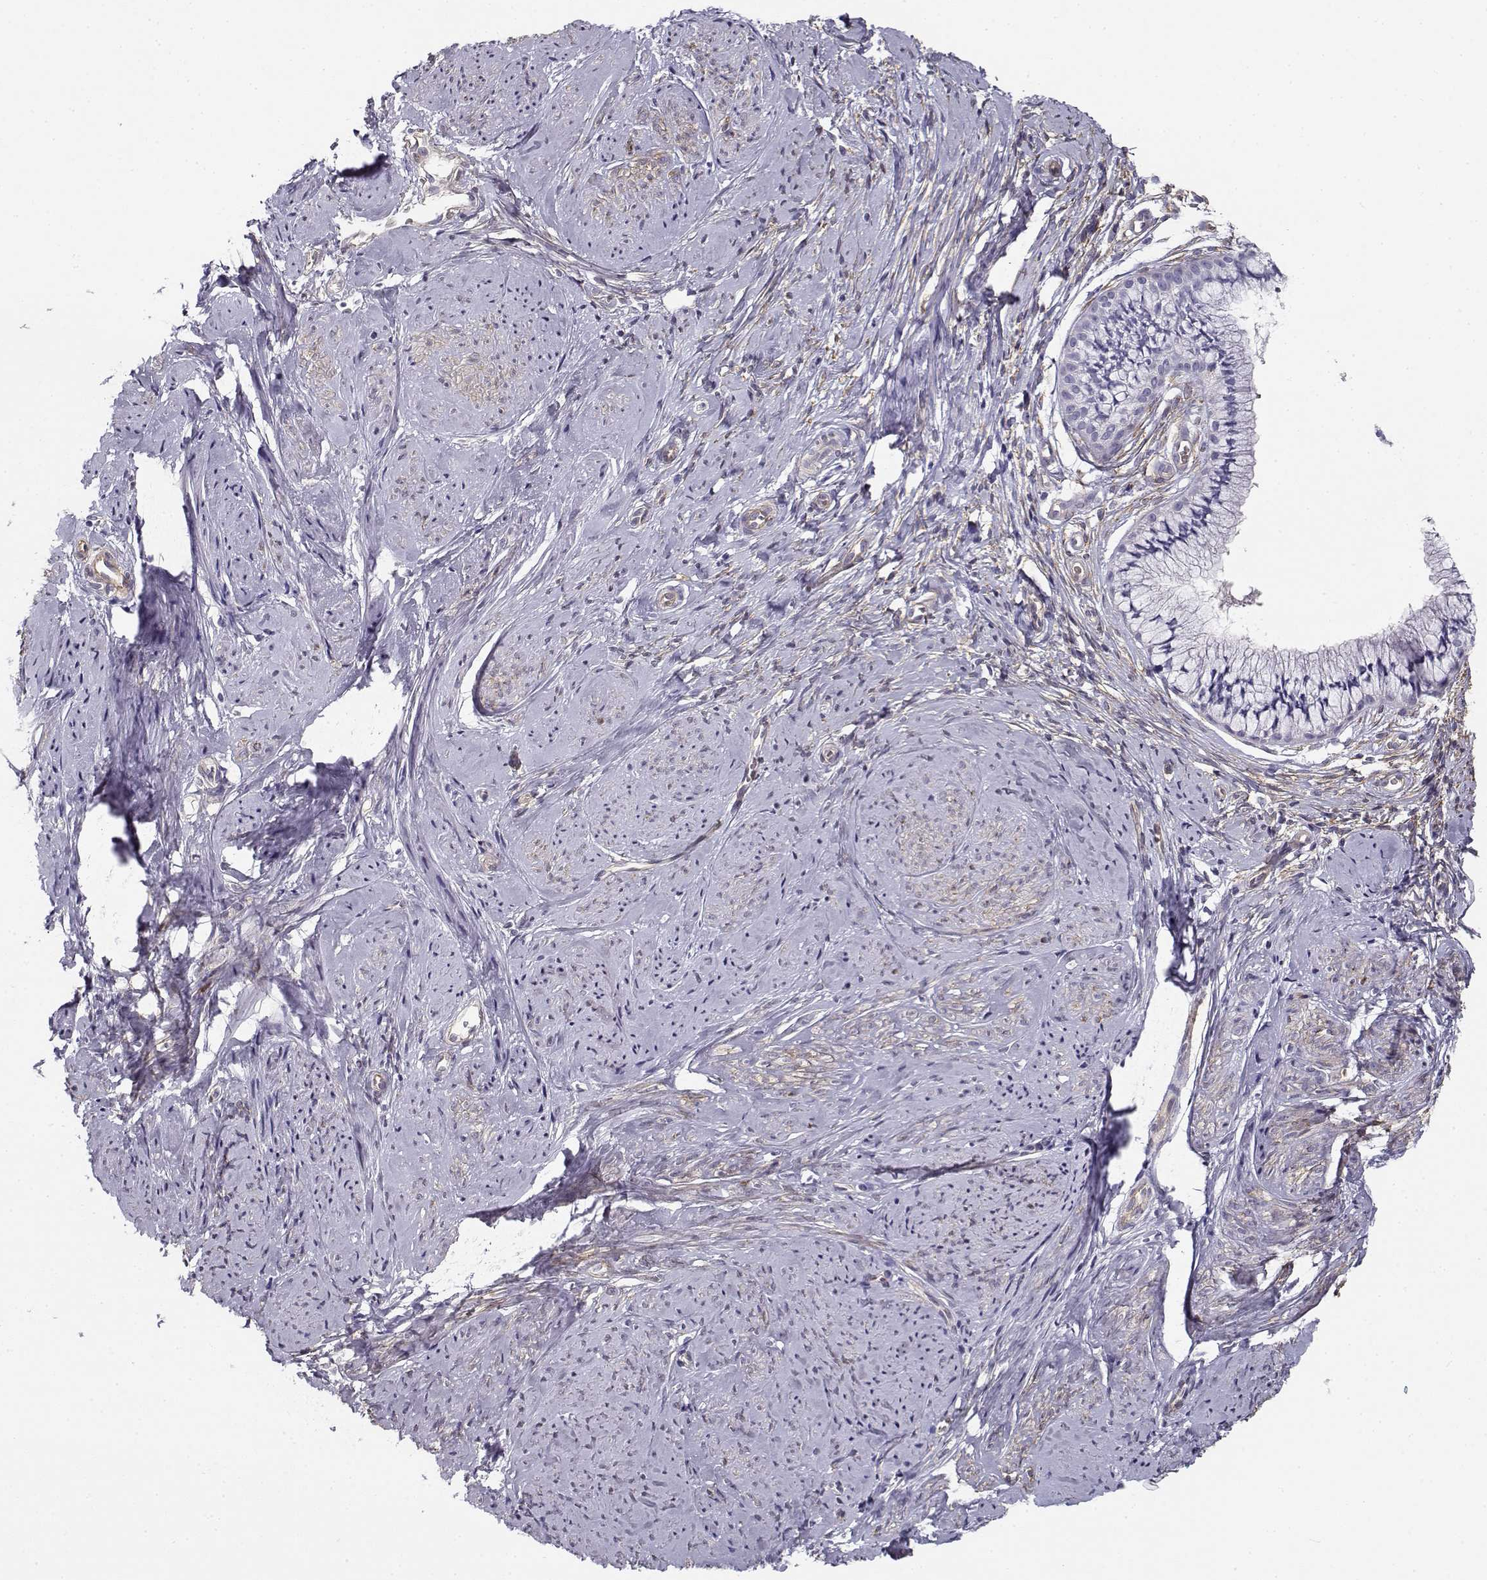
{"staining": {"intensity": "weak", "quantity": "25%-75%", "location": "cytoplasmic/membranous"}, "tissue": "smooth muscle", "cell_type": "Smooth muscle cells", "image_type": "normal", "snomed": [{"axis": "morphology", "description": "Normal tissue, NOS"}, {"axis": "topography", "description": "Smooth muscle"}], "caption": "An image of smooth muscle stained for a protein shows weak cytoplasmic/membranous brown staining in smooth muscle cells. (DAB (3,3'-diaminobenzidine) = brown stain, brightfield microscopy at high magnification).", "gene": "MYO1A", "patient": {"sex": "female", "age": 48}}